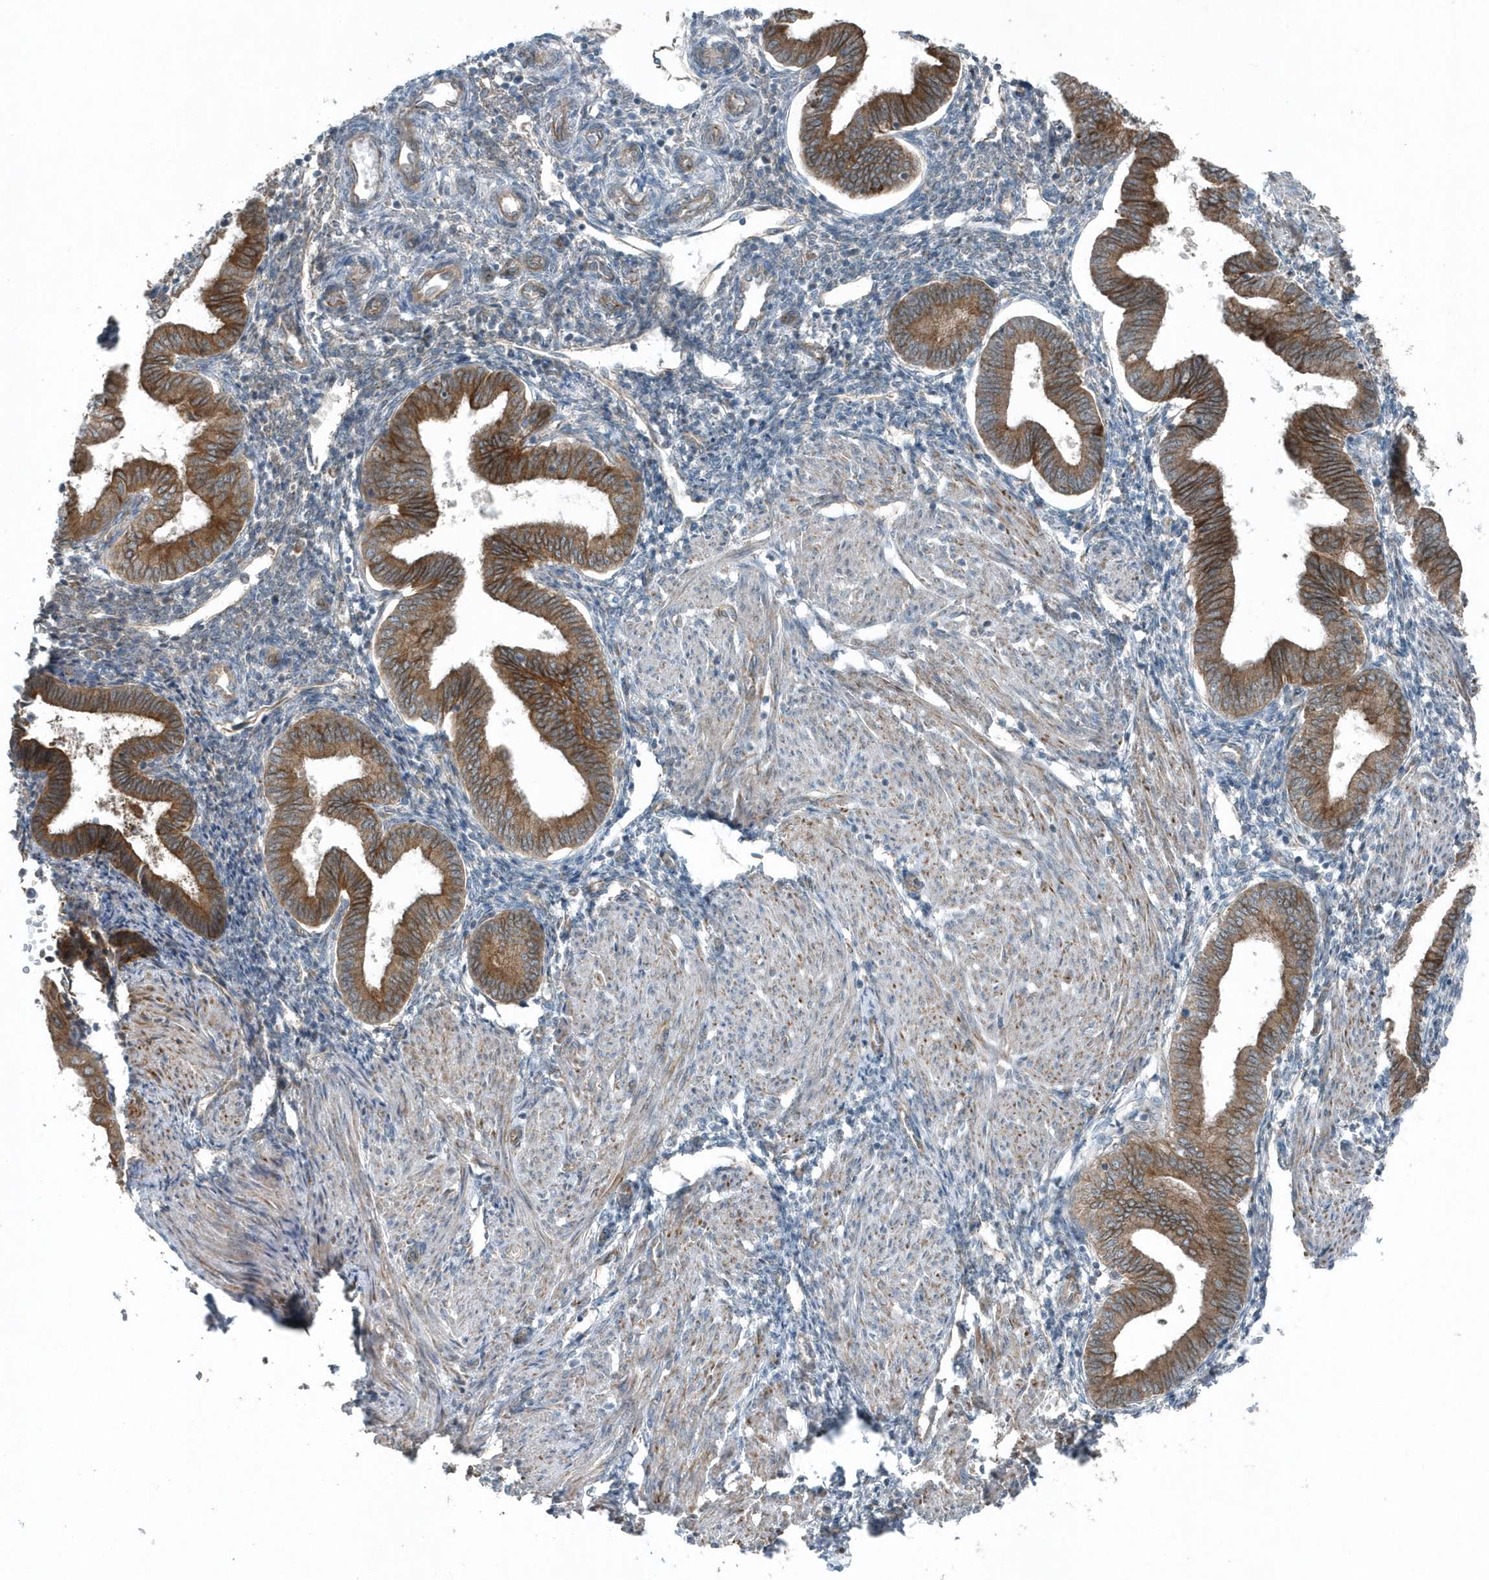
{"staining": {"intensity": "negative", "quantity": "none", "location": "none"}, "tissue": "endometrium", "cell_type": "Cells in endometrial stroma", "image_type": "normal", "snomed": [{"axis": "morphology", "description": "Normal tissue, NOS"}, {"axis": "topography", "description": "Endometrium"}], "caption": "High magnification brightfield microscopy of normal endometrium stained with DAB (3,3'-diaminobenzidine) (brown) and counterstained with hematoxylin (blue): cells in endometrial stroma show no significant staining. The staining is performed using DAB brown chromogen with nuclei counter-stained in using hematoxylin.", "gene": "GCC2", "patient": {"sex": "female", "age": 53}}